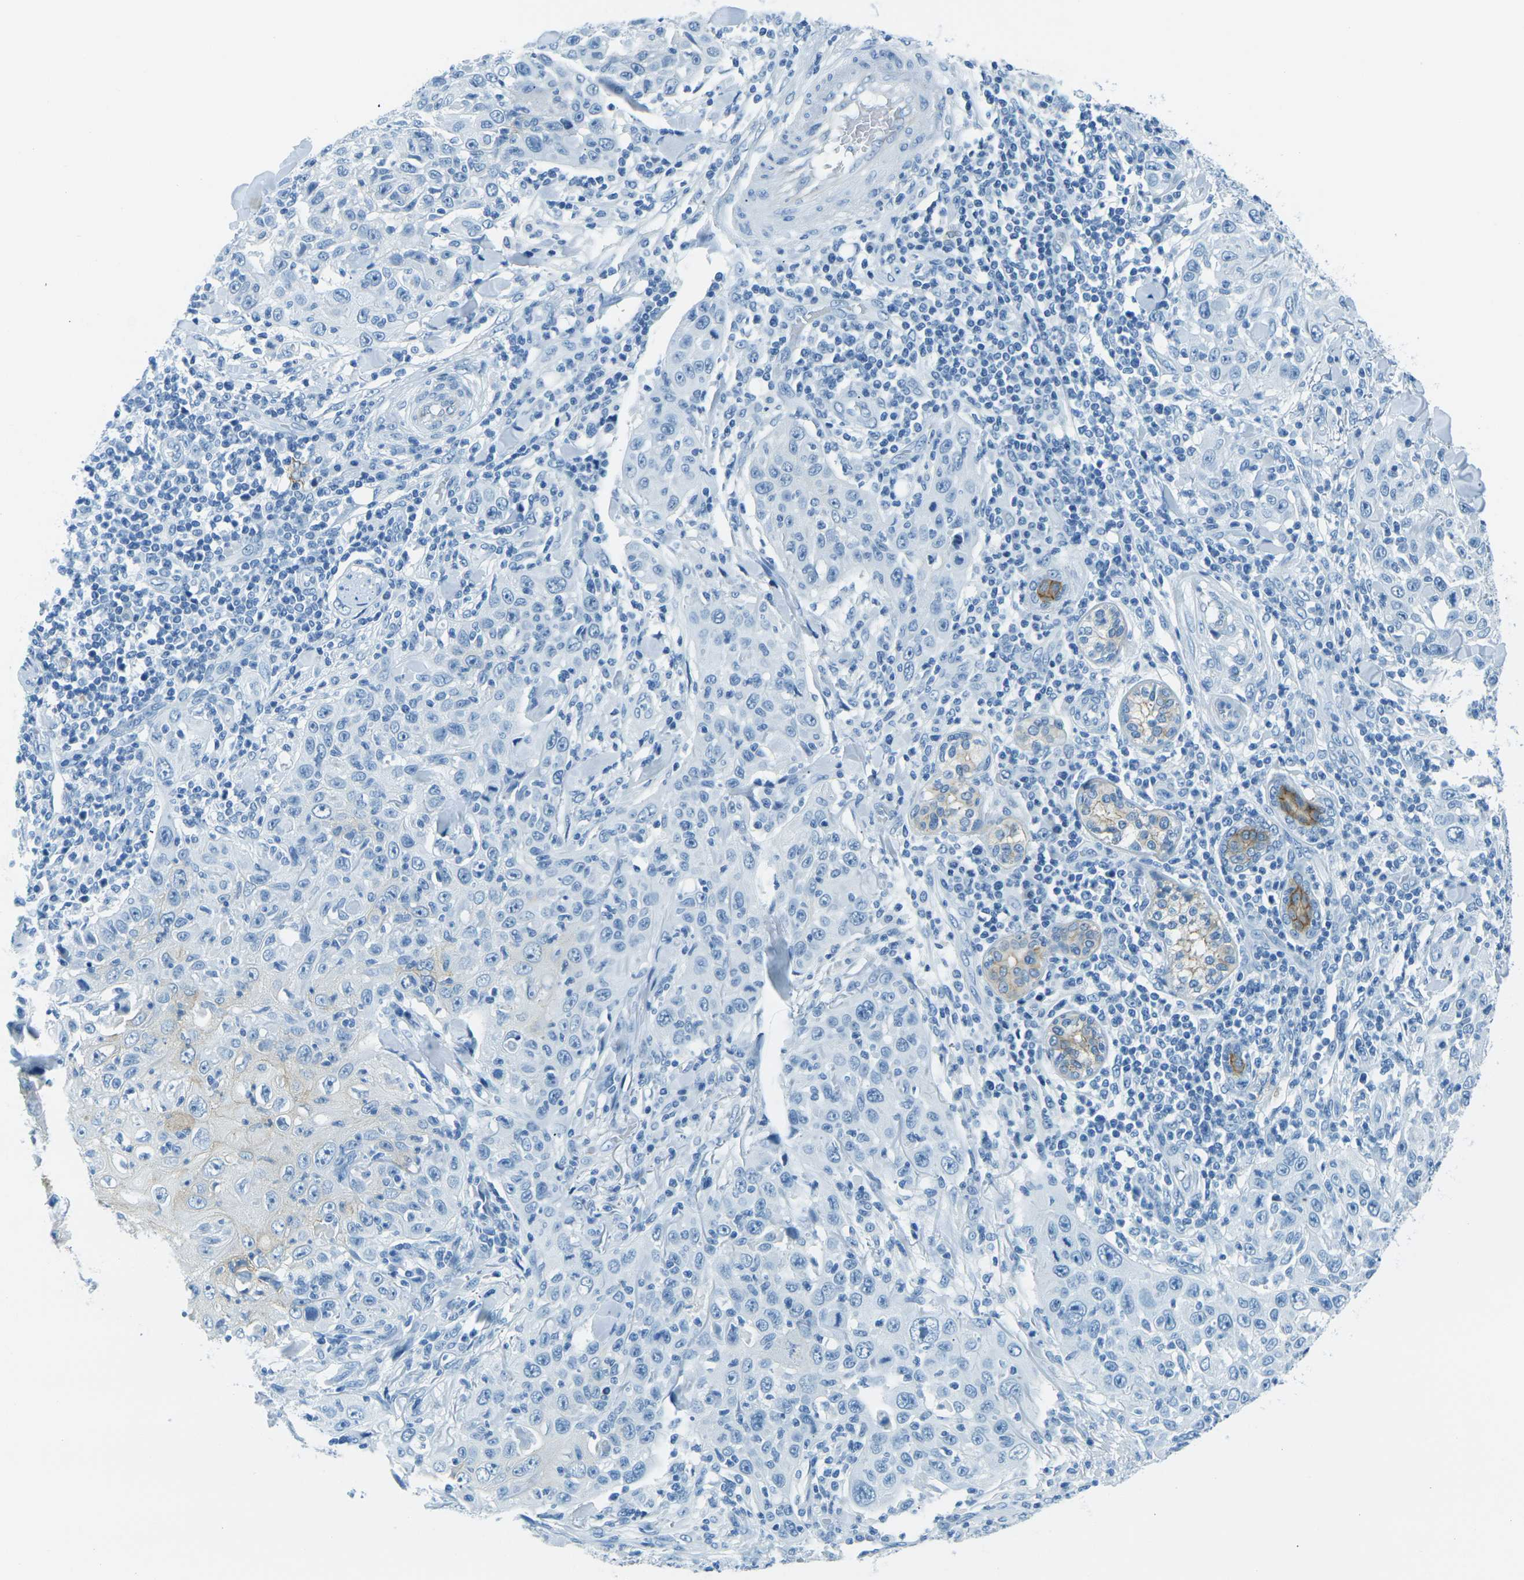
{"staining": {"intensity": "negative", "quantity": "none", "location": "none"}, "tissue": "skin cancer", "cell_type": "Tumor cells", "image_type": "cancer", "snomed": [{"axis": "morphology", "description": "Squamous cell carcinoma, NOS"}, {"axis": "topography", "description": "Skin"}], "caption": "Immunohistochemical staining of skin cancer displays no significant expression in tumor cells.", "gene": "OCLN", "patient": {"sex": "female", "age": 88}}